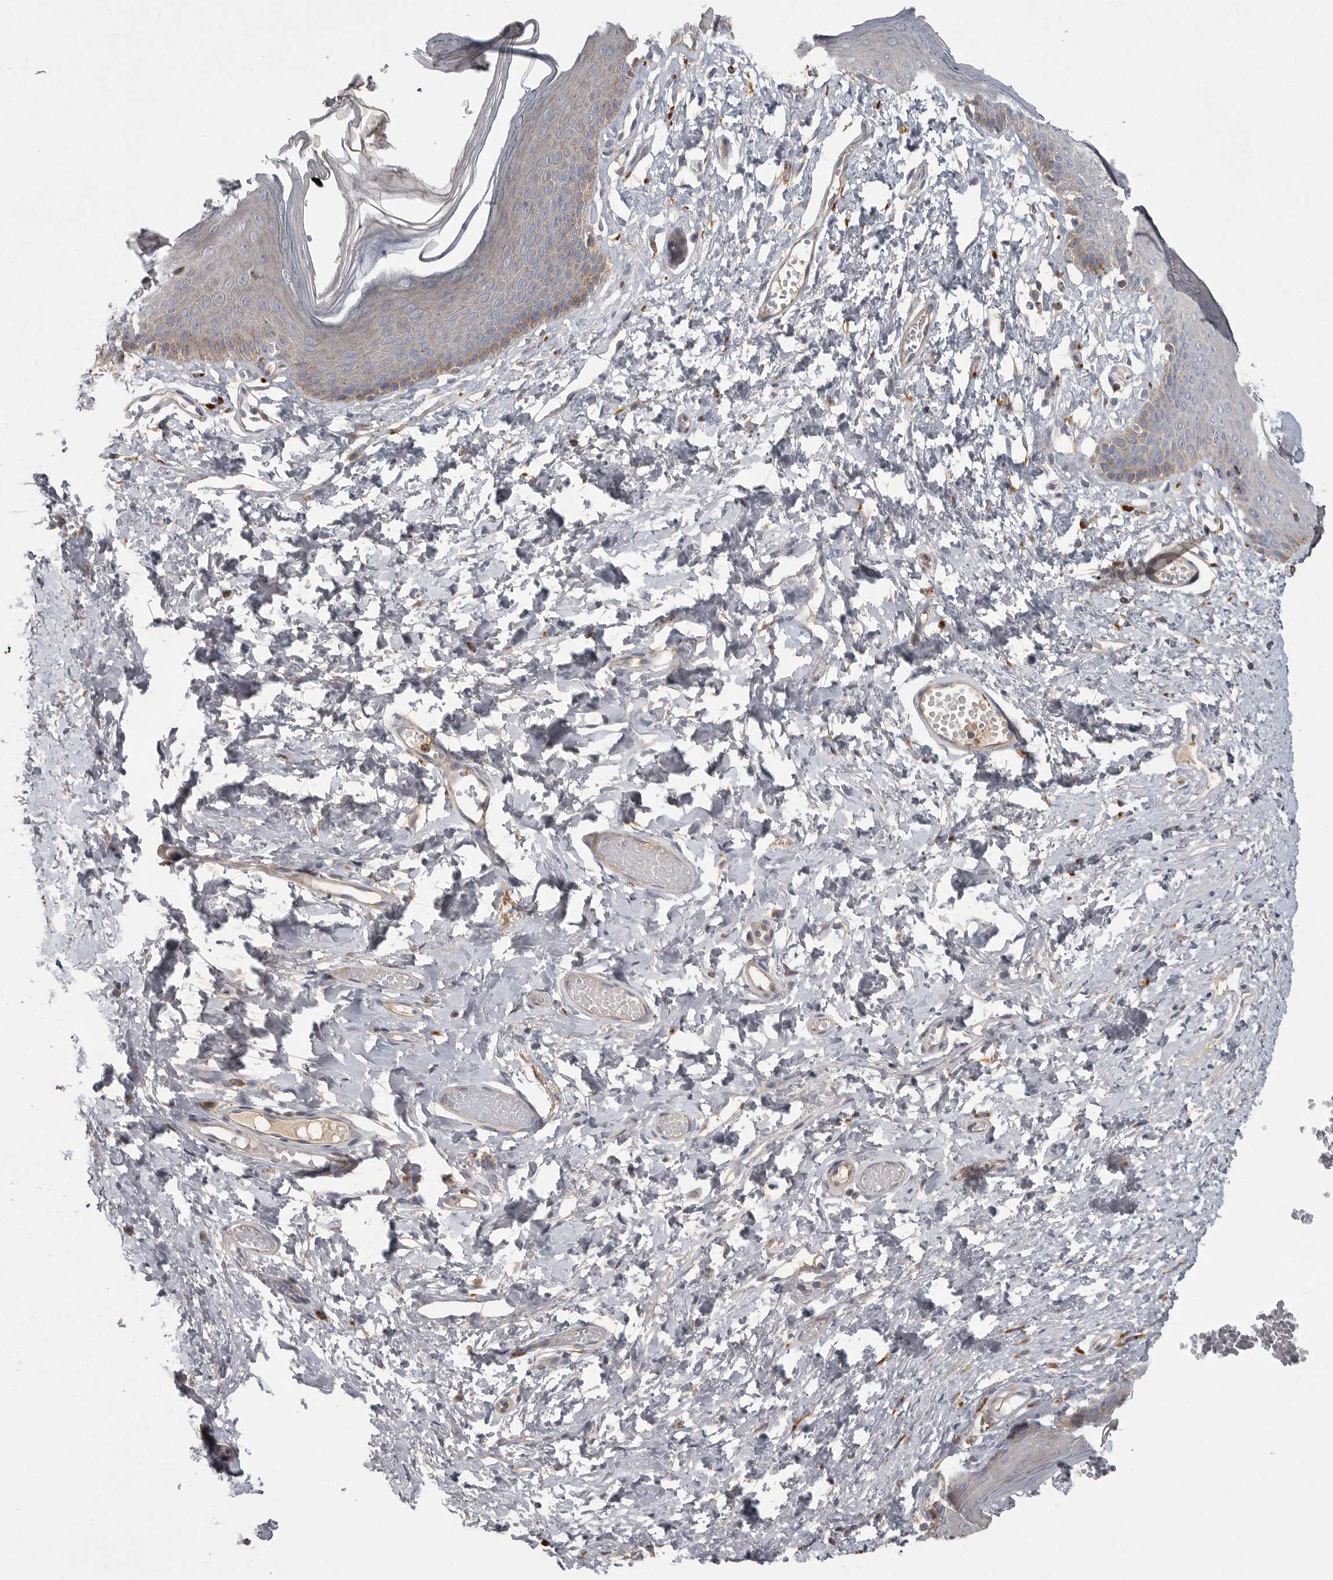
{"staining": {"intensity": "moderate", "quantity": "25%-75%", "location": "cytoplasmic/membranous"}, "tissue": "skin", "cell_type": "Epidermal cells", "image_type": "normal", "snomed": [{"axis": "morphology", "description": "Normal tissue, NOS"}, {"axis": "morphology", "description": "Inflammation, NOS"}, {"axis": "topography", "description": "Vulva"}], "caption": "Skin stained for a protein (brown) exhibits moderate cytoplasmic/membranous positive expression in about 25%-75% of epidermal cells.", "gene": "LAMTOR3", "patient": {"sex": "female", "age": 84}}